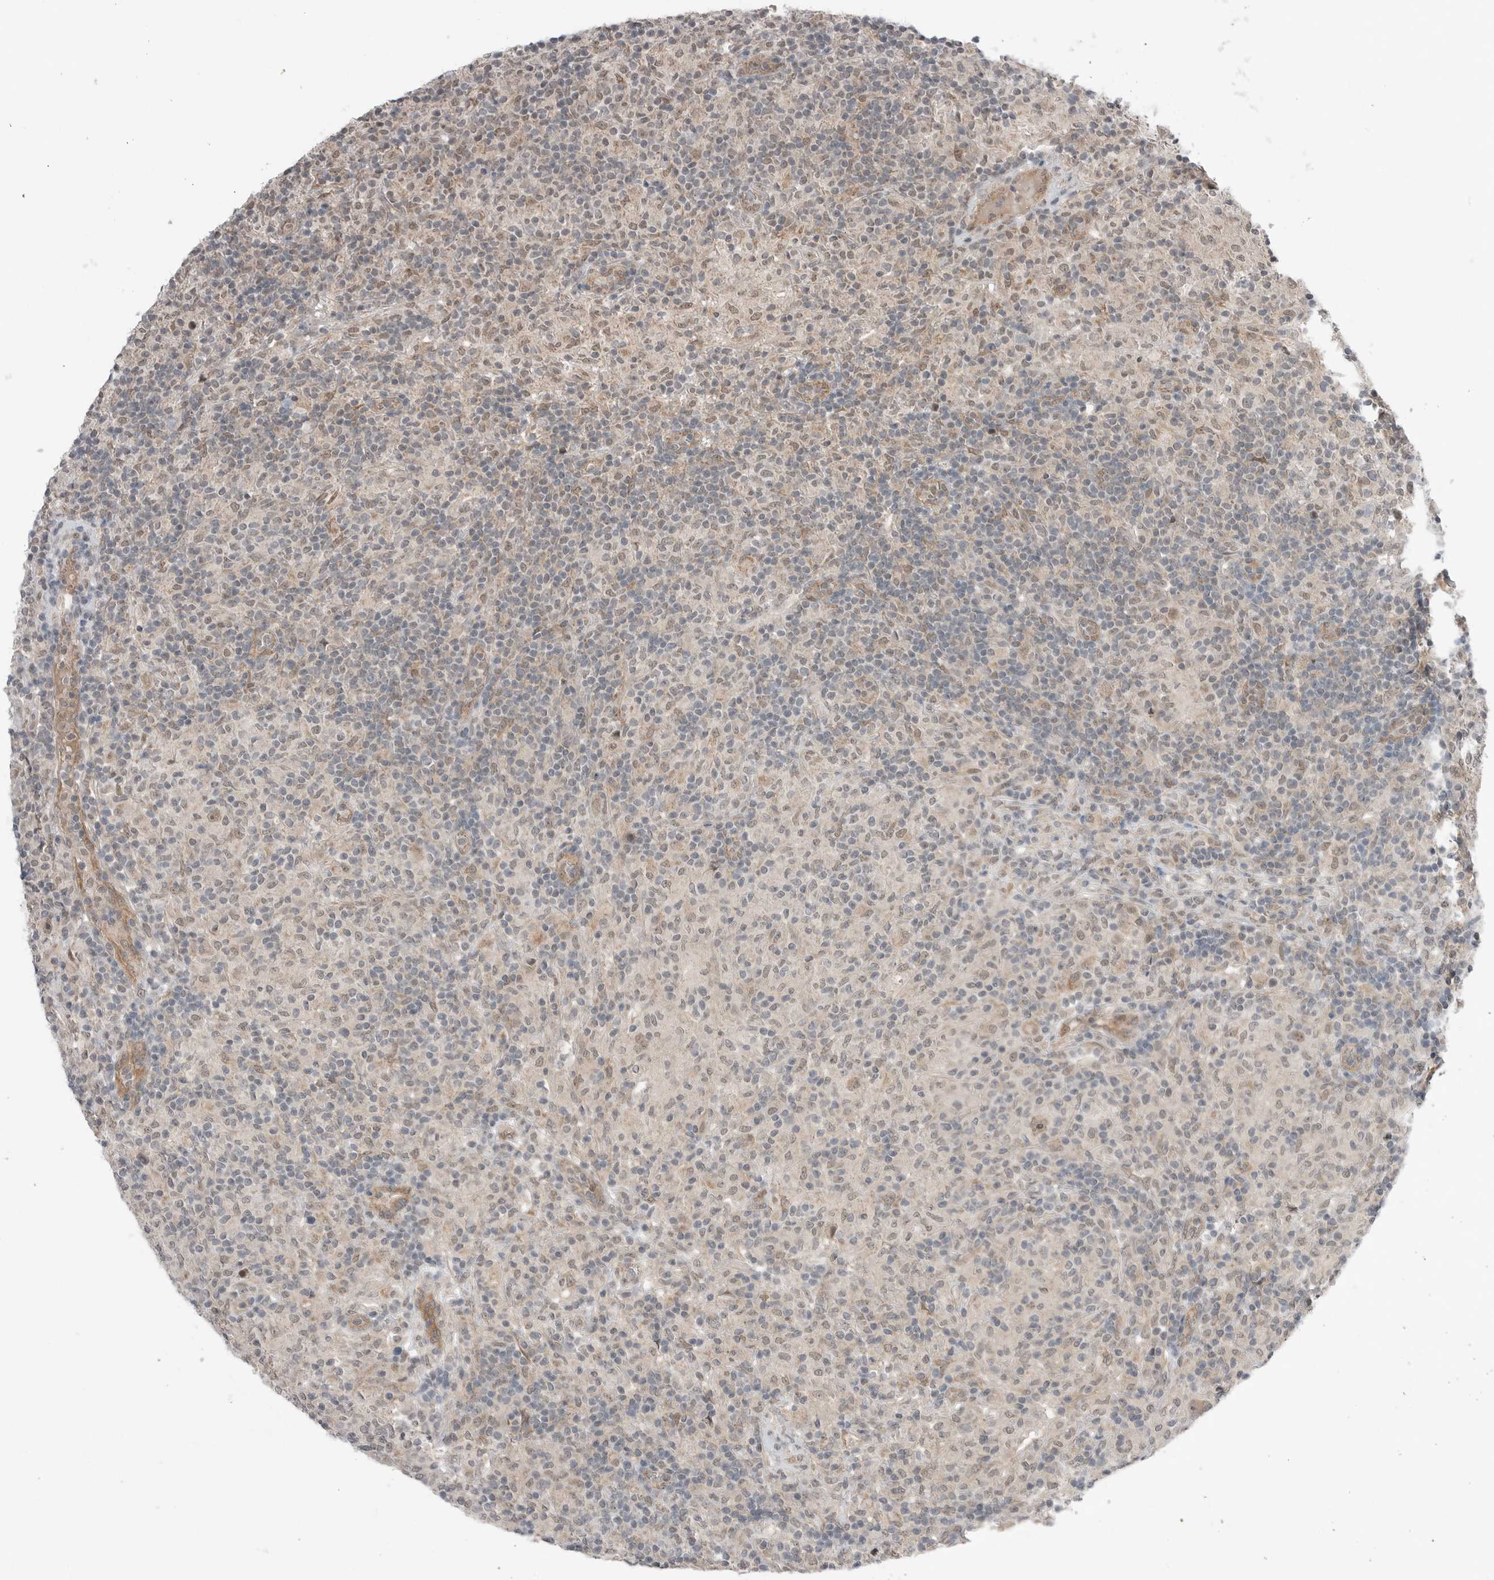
{"staining": {"intensity": "weak", "quantity": ">75%", "location": "nuclear"}, "tissue": "lymphoma", "cell_type": "Tumor cells", "image_type": "cancer", "snomed": [{"axis": "morphology", "description": "Hodgkin's disease, NOS"}, {"axis": "topography", "description": "Lymph node"}], "caption": "Immunohistochemical staining of human lymphoma reveals low levels of weak nuclear protein positivity in about >75% of tumor cells.", "gene": "NTAQ1", "patient": {"sex": "male", "age": 70}}